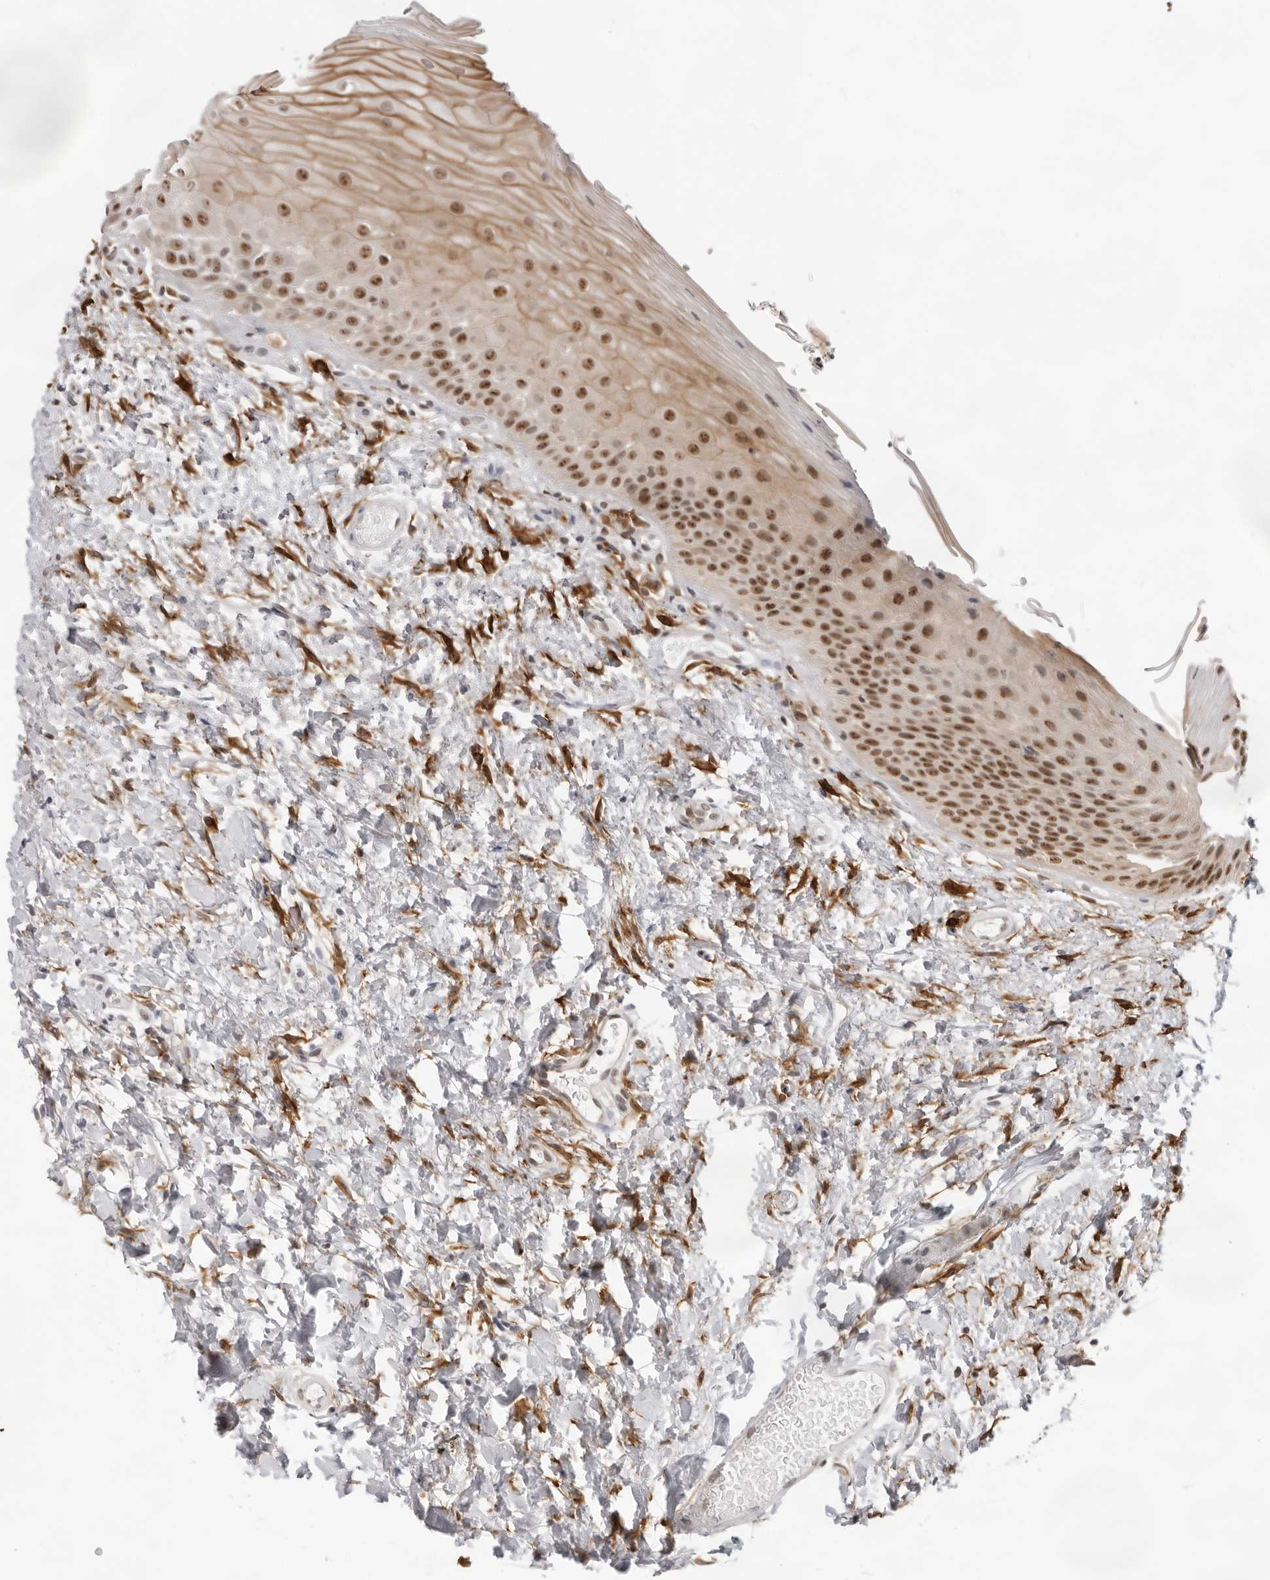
{"staining": {"intensity": "moderate", "quantity": ">75%", "location": "cytoplasmic/membranous,nuclear"}, "tissue": "oral mucosa", "cell_type": "Squamous epithelial cells", "image_type": "normal", "snomed": [{"axis": "morphology", "description": "Normal tissue, NOS"}, {"axis": "topography", "description": "Oral tissue"}], "caption": "Squamous epithelial cells reveal medium levels of moderate cytoplasmic/membranous,nuclear positivity in approximately >75% of cells in normal oral mucosa.", "gene": "EXOSC10", "patient": {"sex": "female", "age": 56}}